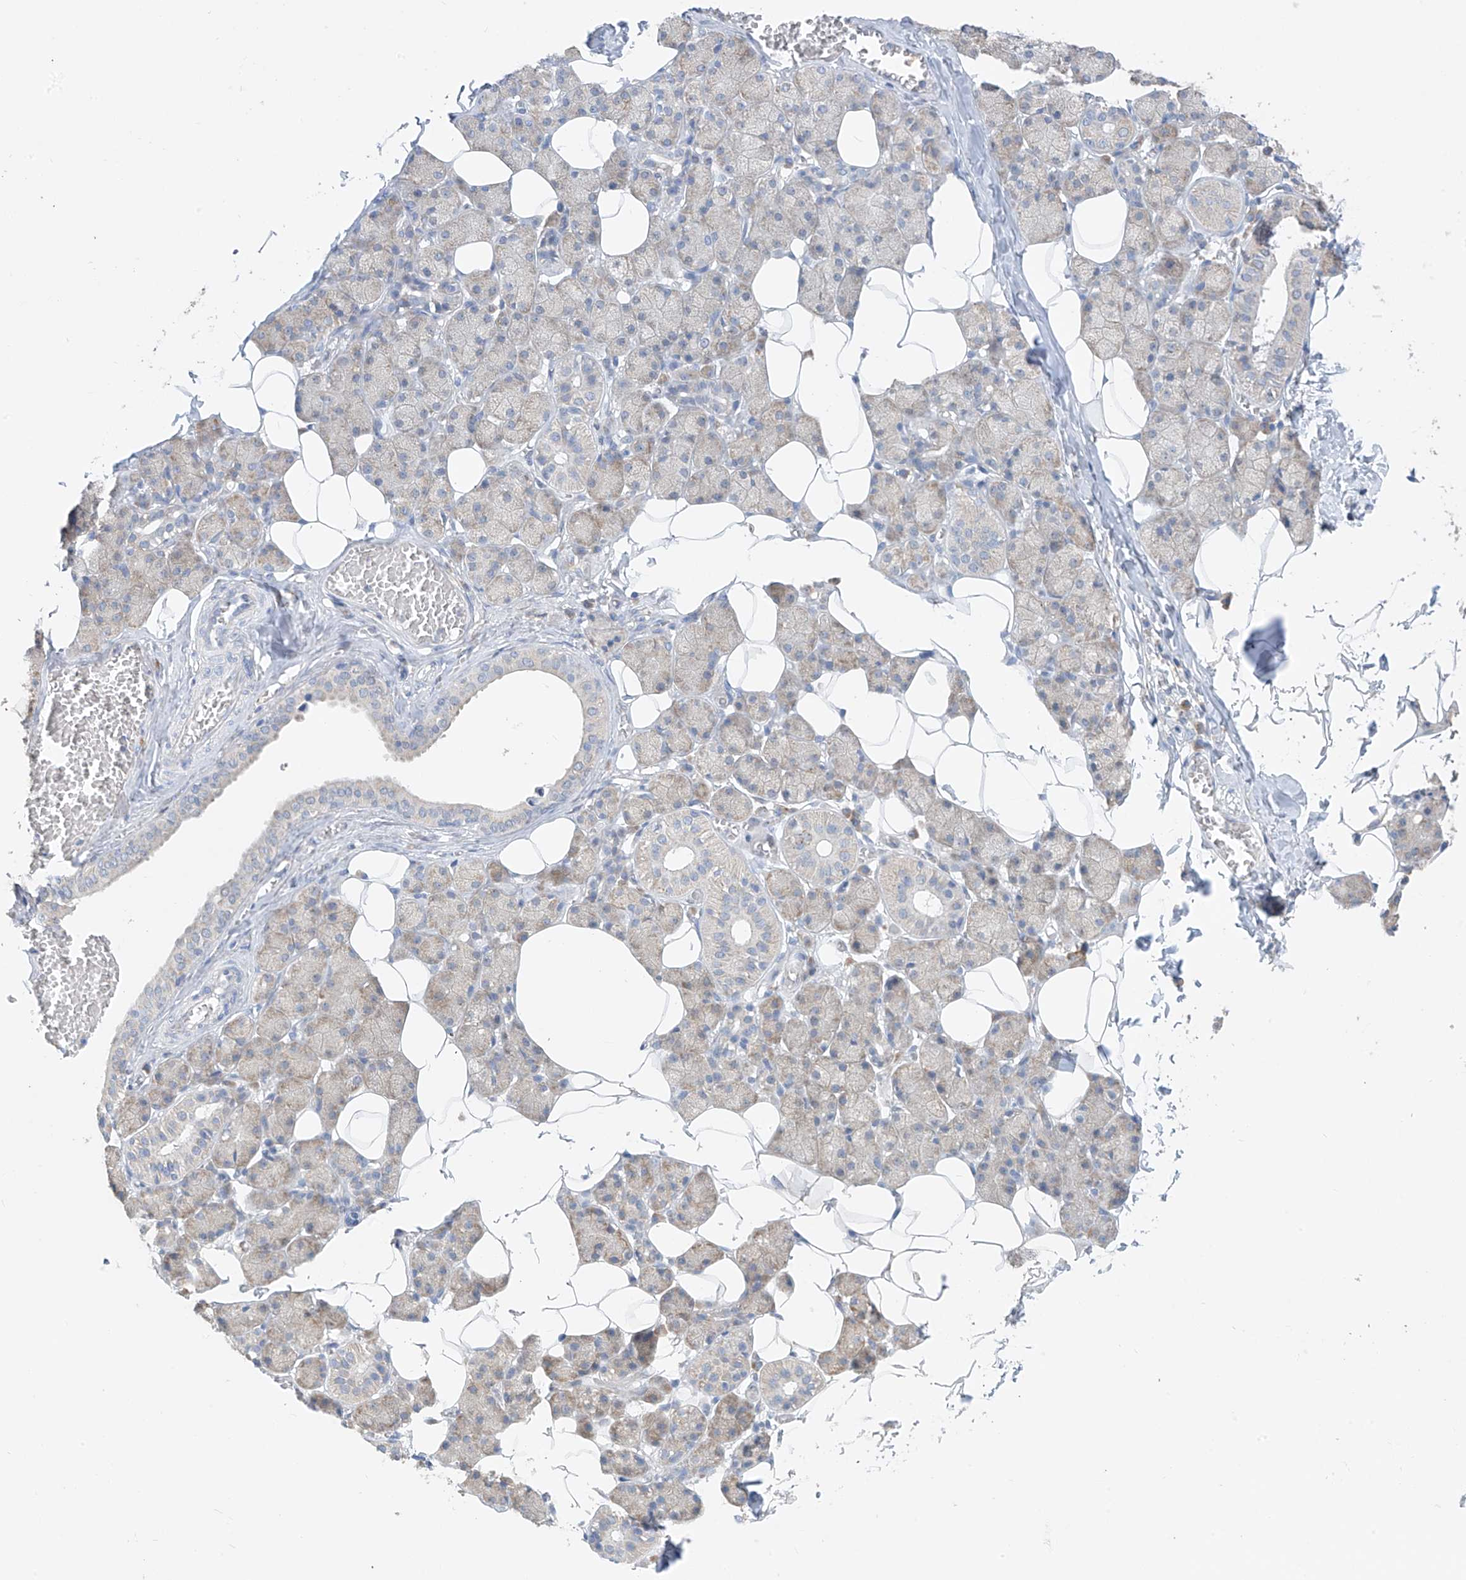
{"staining": {"intensity": "moderate", "quantity": "<25%", "location": "cytoplasmic/membranous"}, "tissue": "salivary gland", "cell_type": "Glandular cells", "image_type": "normal", "snomed": [{"axis": "morphology", "description": "Normal tissue, NOS"}, {"axis": "topography", "description": "Salivary gland"}], "caption": "Immunohistochemical staining of unremarkable salivary gland demonstrates low levels of moderate cytoplasmic/membranous expression in about <25% of glandular cells.", "gene": "RPL4", "patient": {"sex": "female", "age": 33}}